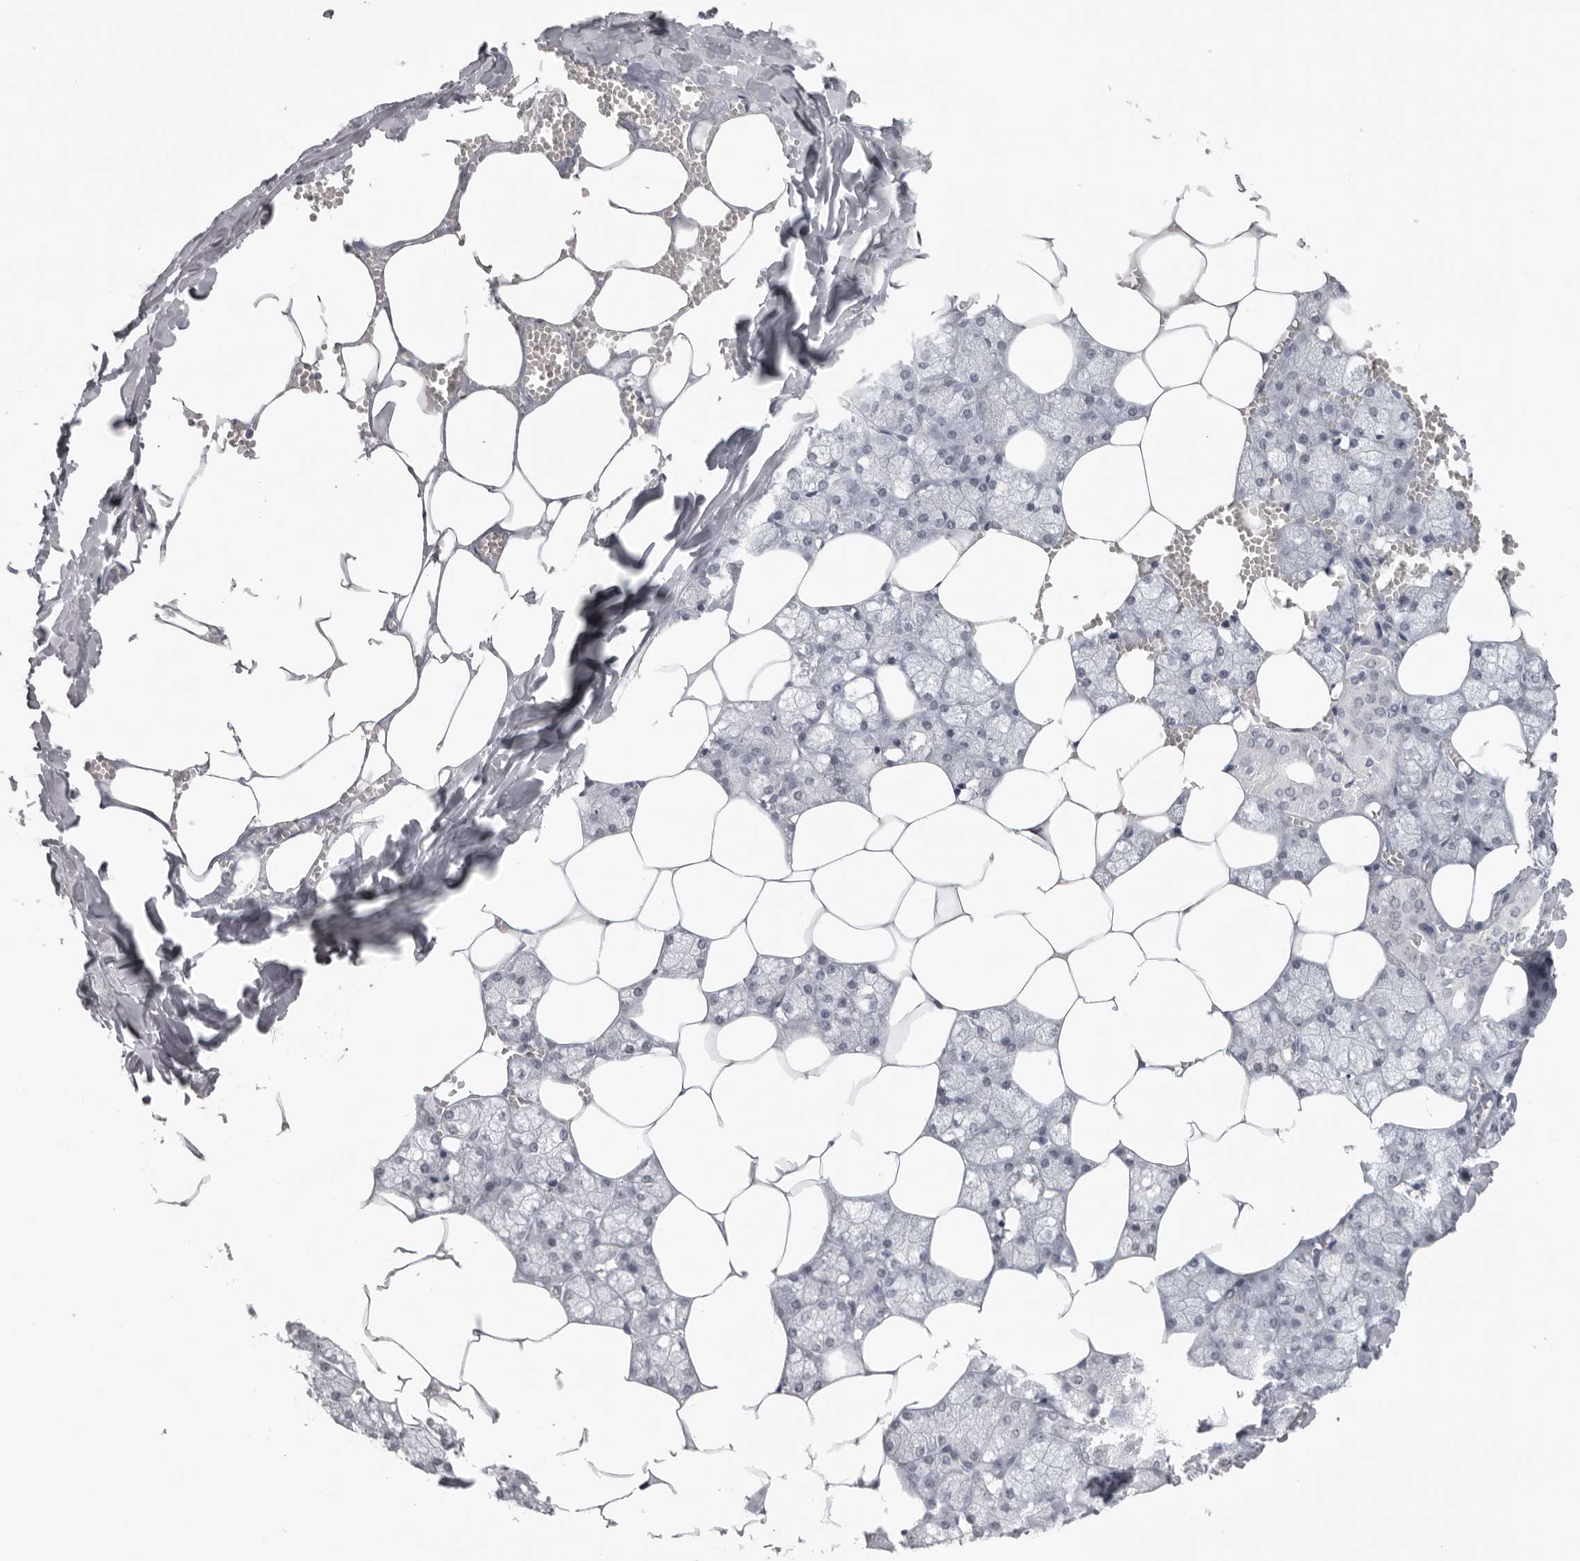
{"staining": {"intensity": "negative", "quantity": "none", "location": "none"}, "tissue": "salivary gland", "cell_type": "Glandular cells", "image_type": "normal", "snomed": [{"axis": "morphology", "description": "Normal tissue, NOS"}, {"axis": "topography", "description": "Salivary gland"}], "caption": "This is an immunohistochemistry (IHC) image of unremarkable salivary gland. There is no expression in glandular cells.", "gene": "ESPN", "patient": {"sex": "male", "age": 62}}